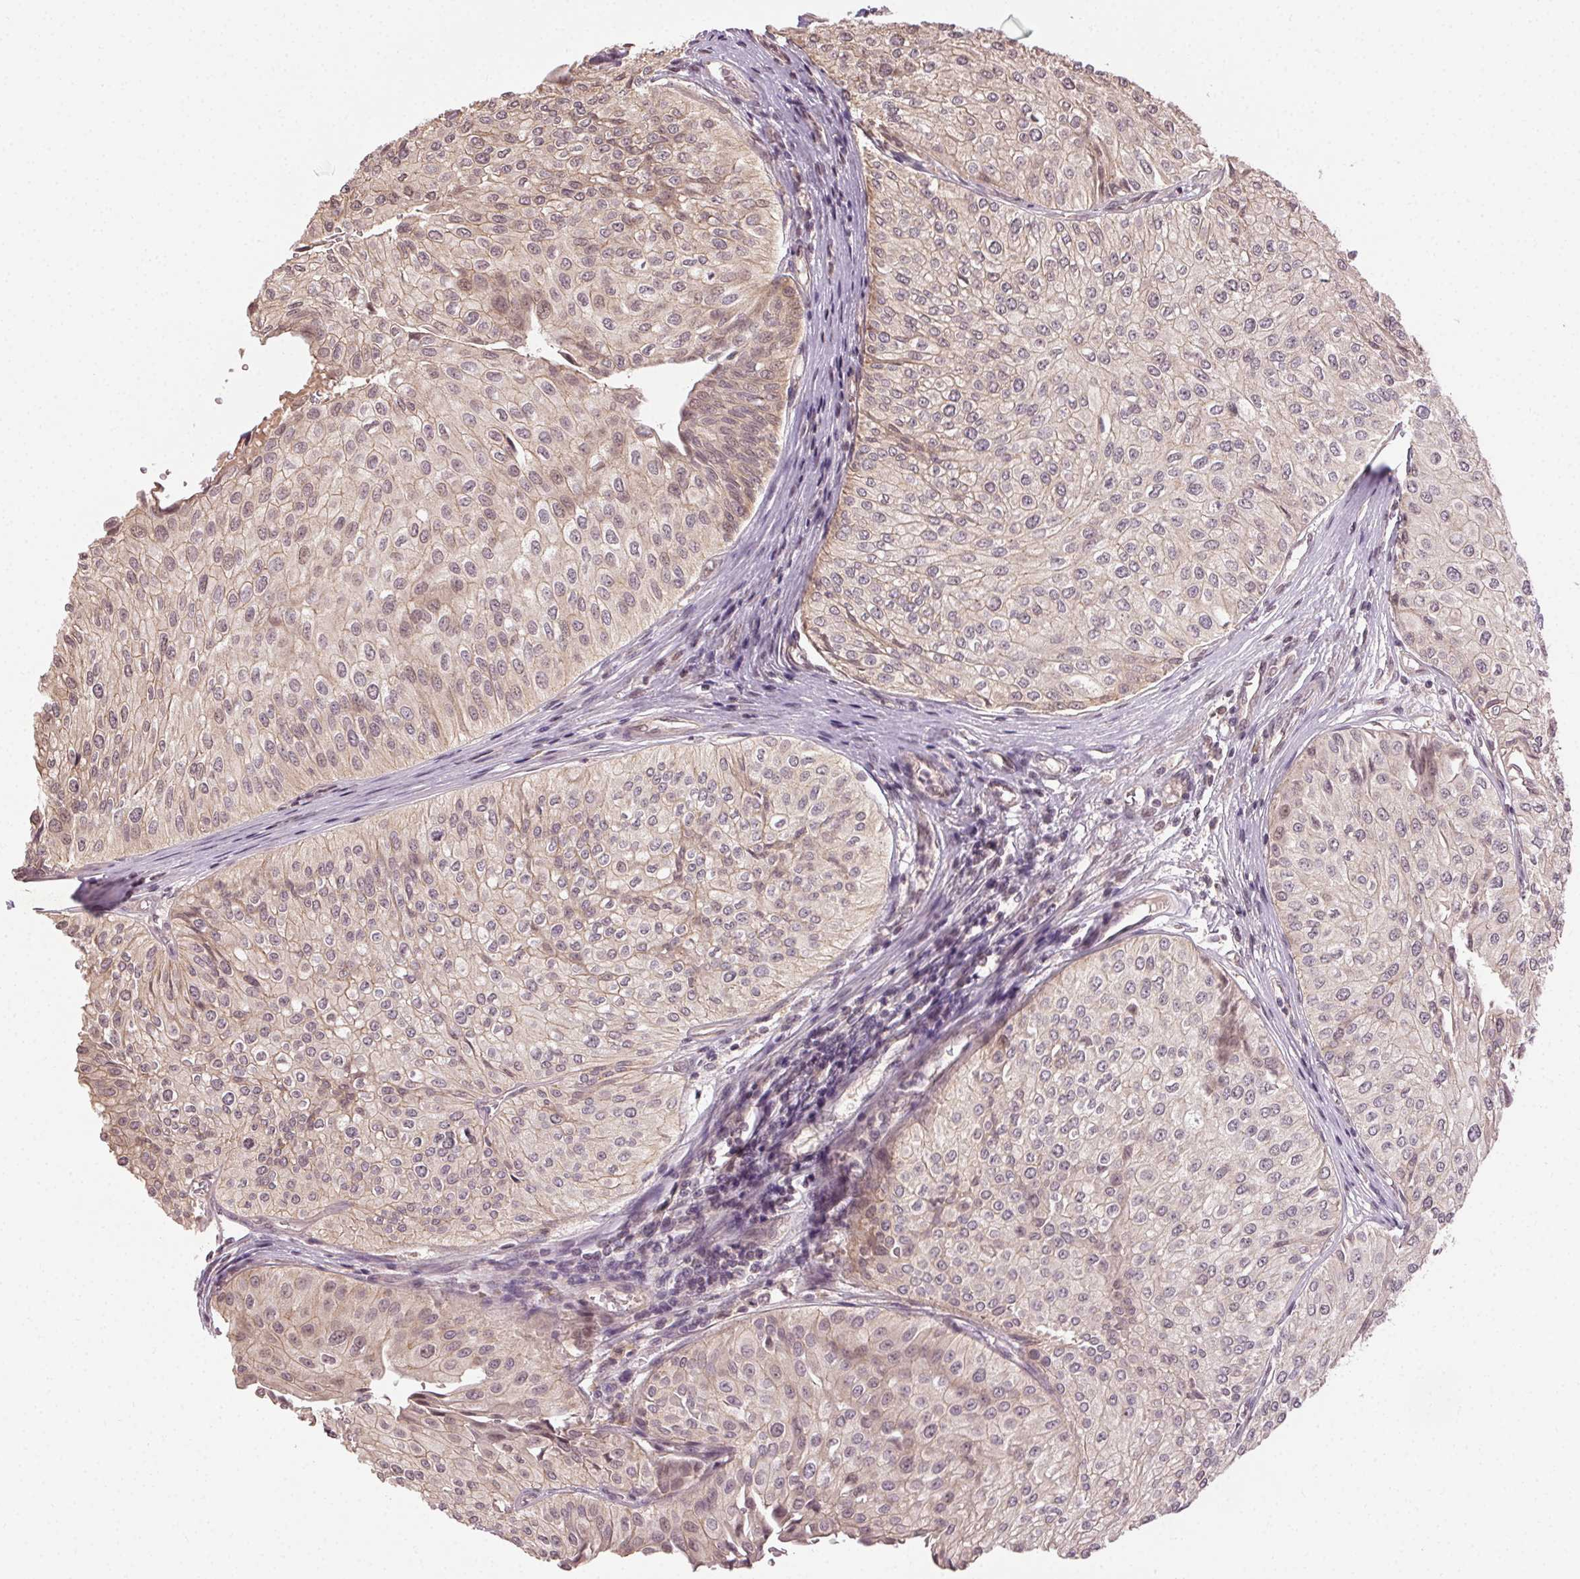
{"staining": {"intensity": "weak", "quantity": "<25%", "location": "cytoplasmic/membranous"}, "tissue": "urothelial cancer", "cell_type": "Tumor cells", "image_type": "cancer", "snomed": [{"axis": "morphology", "description": "Urothelial carcinoma, NOS"}, {"axis": "topography", "description": "Urinary bladder"}], "caption": "A photomicrograph of human urothelial cancer is negative for staining in tumor cells. Brightfield microscopy of immunohistochemistry (IHC) stained with DAB (3,3'-diaminobenzidine) (brown) and hematoxylin (blue), captured at high magnification.", "gene": "ATP1B3", "patient": {"sex": "male", "age": 67}}